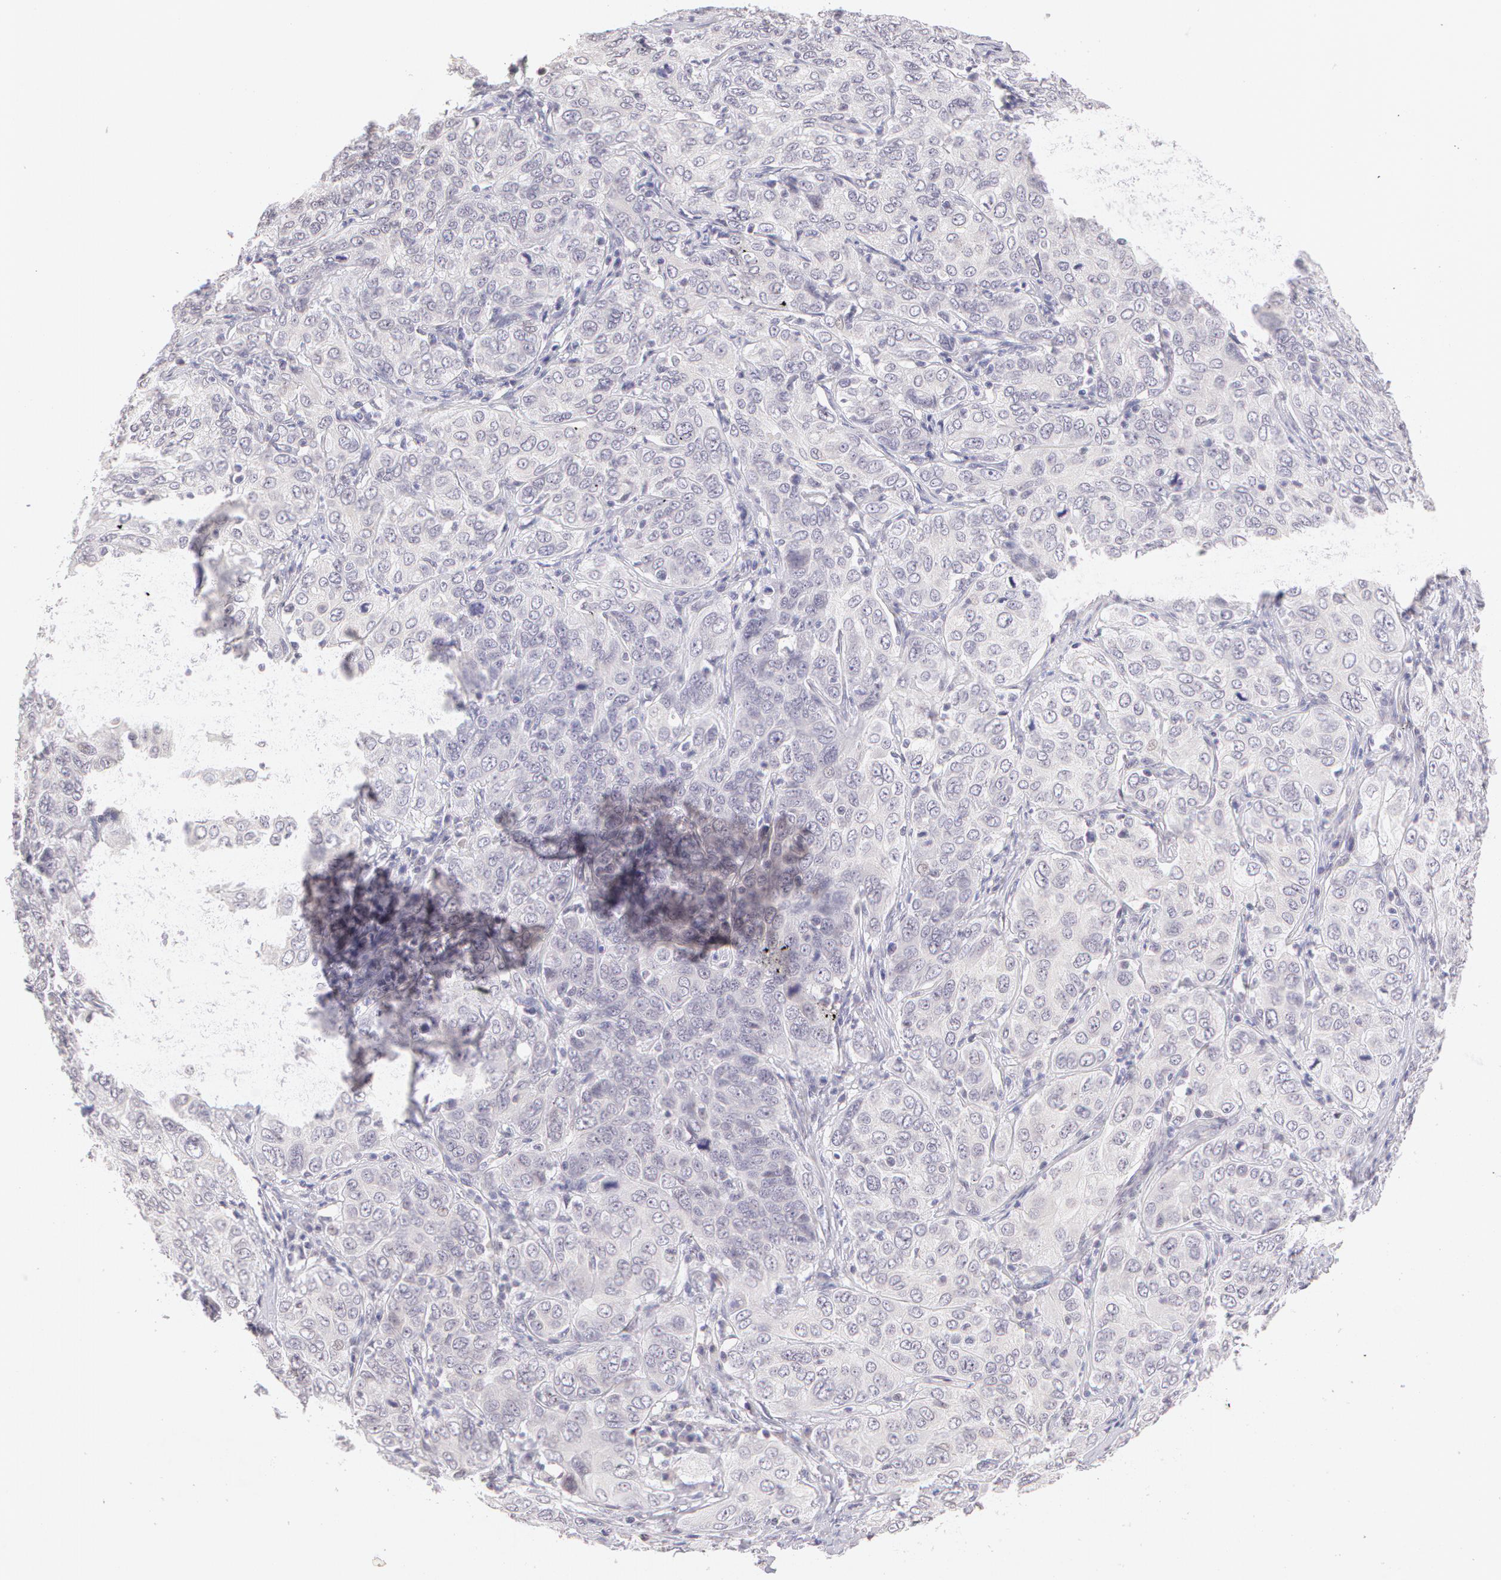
{"staining": {"intensity": "negative", "quantity": "none", "location": "none"}, "tissue": "cervical cancer", "cell_type": "Tumor cells", "image_type": "cancer", "snomed": [{"axis": "morphology", "description": "Squamous cell carcinoma, NOS"}, {"axis": "topography", "description": "Cervix"}], "caption": "Immunohistochemistry (IHC) histopathology image of human cervical squamous cell carcinoma stained for a protein (brown), which exhibits no expression in tumor cells. Brightfield microscopy of immunohistochemistry (IHC) stained with DAB (brown) and hematoxylin (blue), captured at high magnification.", "gene": "ZNF597", "patient": {"sex": "female", "age": 38}}